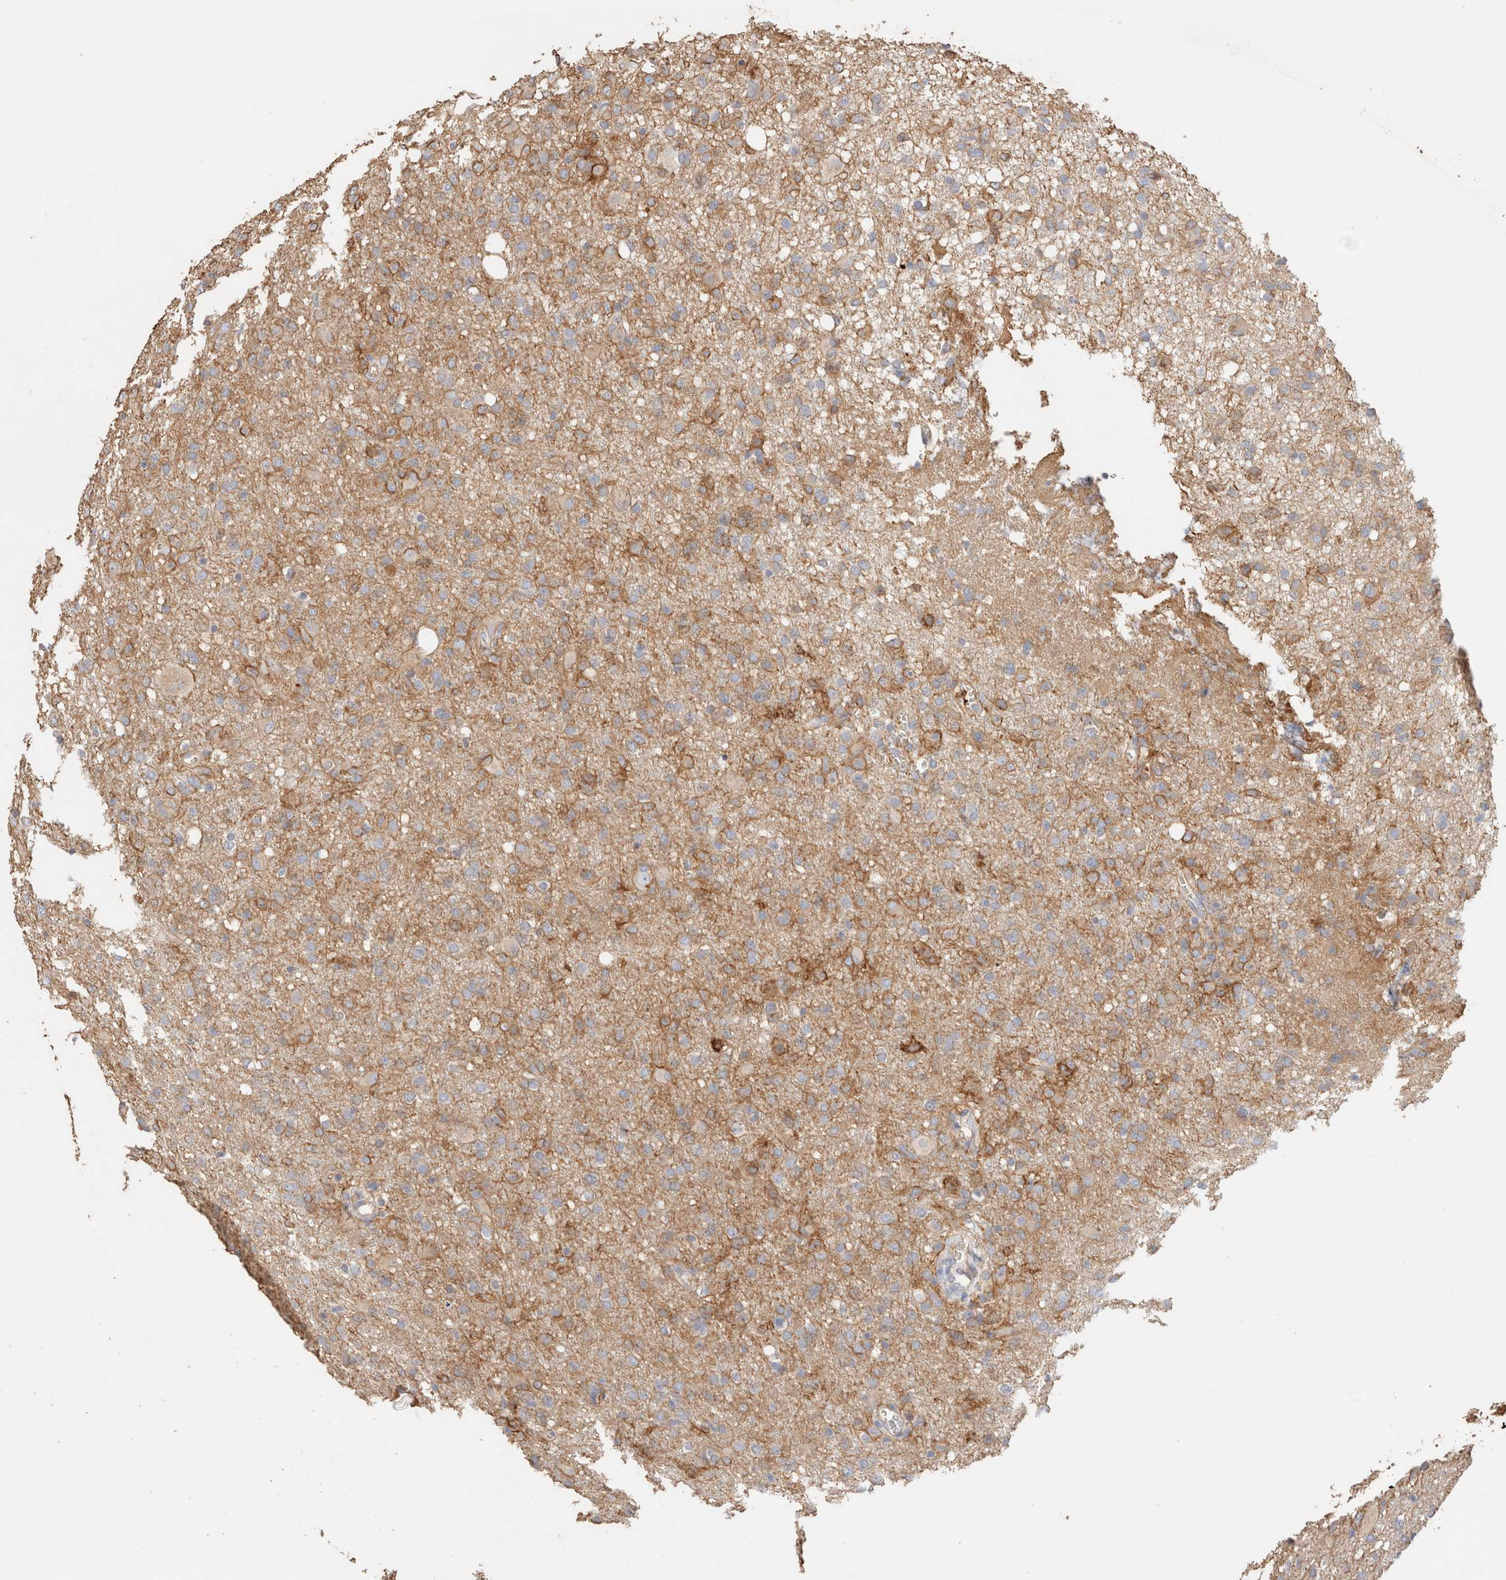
{"staining": {"intensity": "moderate", "quantity": "25%-75%", "location": "cytoplasmic/membranous"}, "tissue": "glioma", "cell_type": "Tumor cells", "image_type": "cancer", "snomed": [{"axis": "morphology", "description": "Glioma, malignant, High grade"}, {"axis": "topography", "description": "Brain"}], "caption": "Immunohistochemical staining of human glioma demonstrates moderate cytoplasmic/membranous protein positivity in approximately 25%-75% of tumor cells.", "gene": "PROS1", "patient": {"sex": "female", "age": 57}}